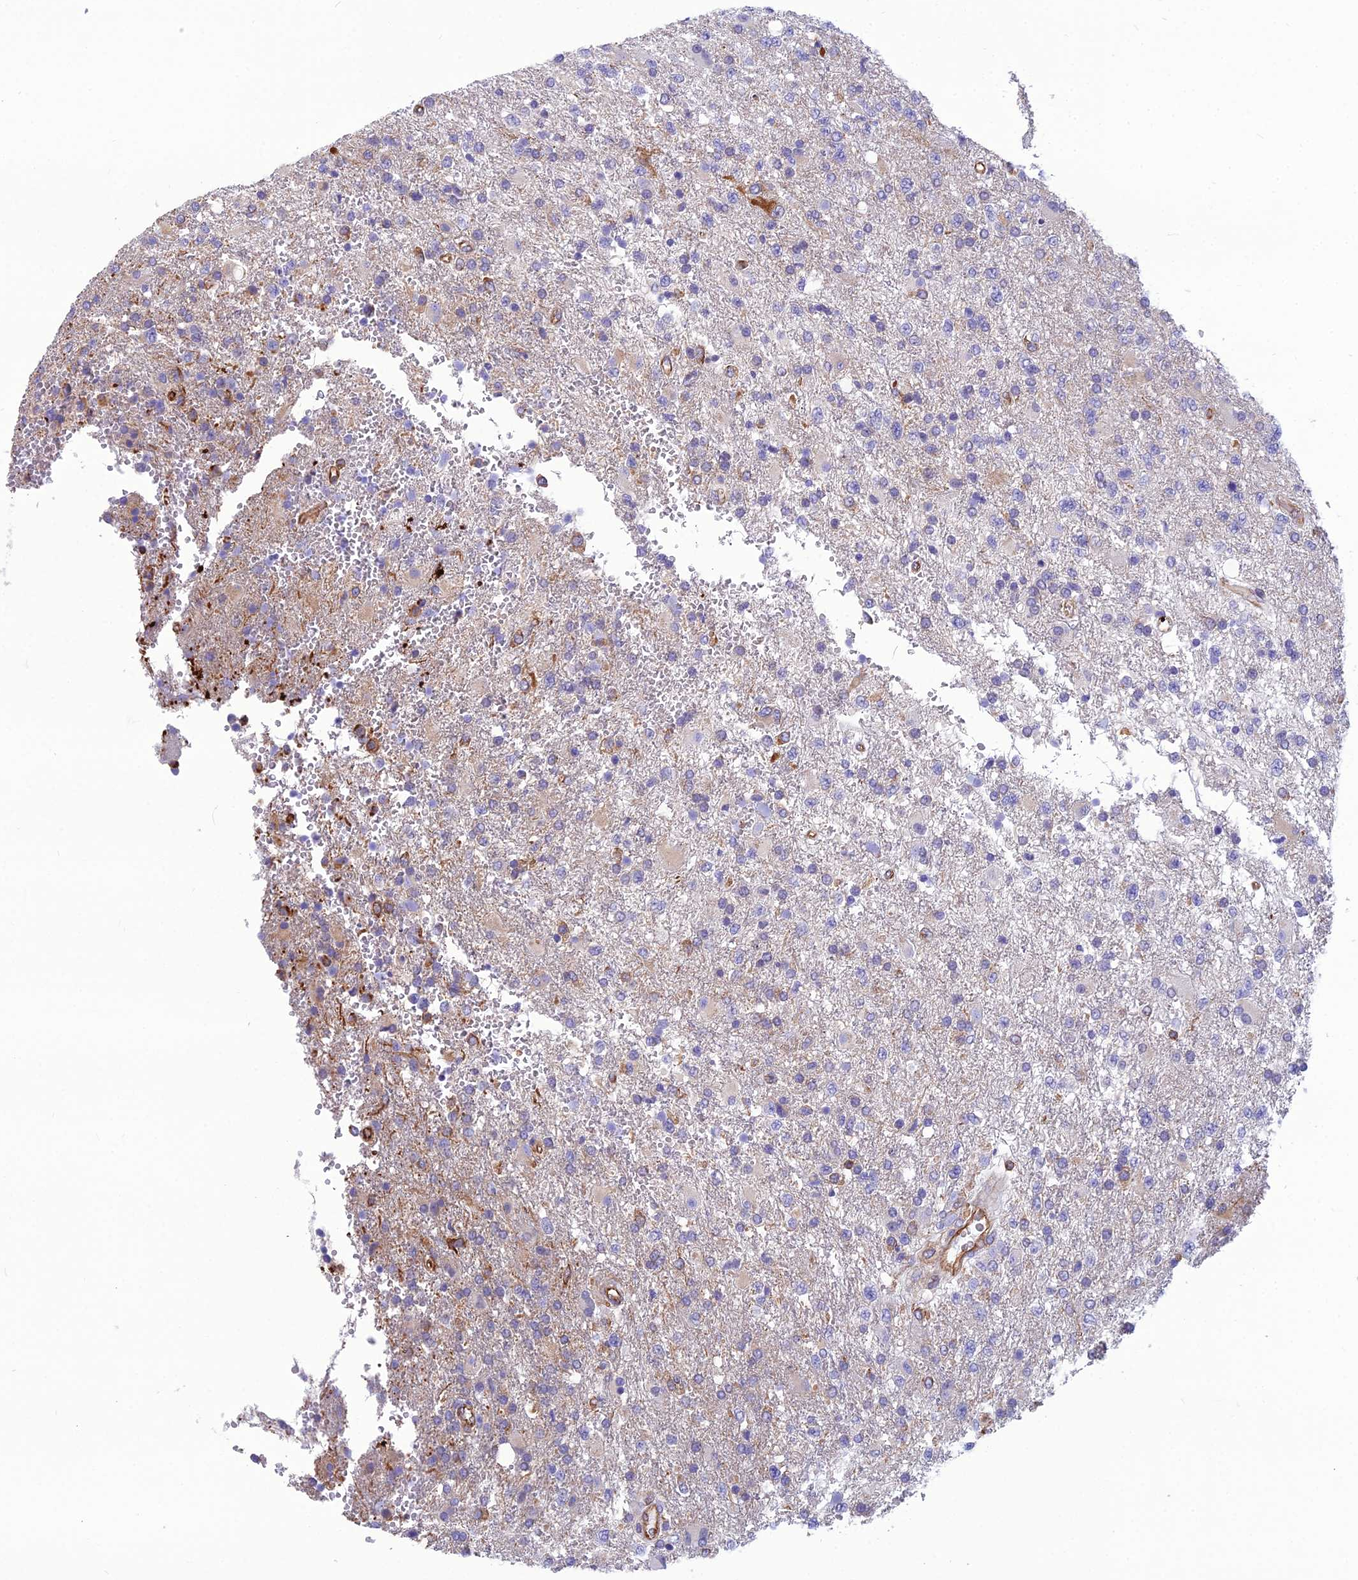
{"staining": {"intensity": "negative", "quantity": "none", "location": "none"}, "tissue": "glioma", "cell_type": "Tumor cells", "image_type": "cancer", "snomed": [{"axis": "morphology", "description": "Glioma, malignant, High grade"}, {"axis": "topography", "description": "Brain"}], "caption": "High power microscopy photomicrograph of an immunohistochemistry (IHC) image of malignant glioma (high-grade), revealing no significant expression in tumor cells.", "gene": "PSMD11", "patient": {"sex": "male", "age": 56}}